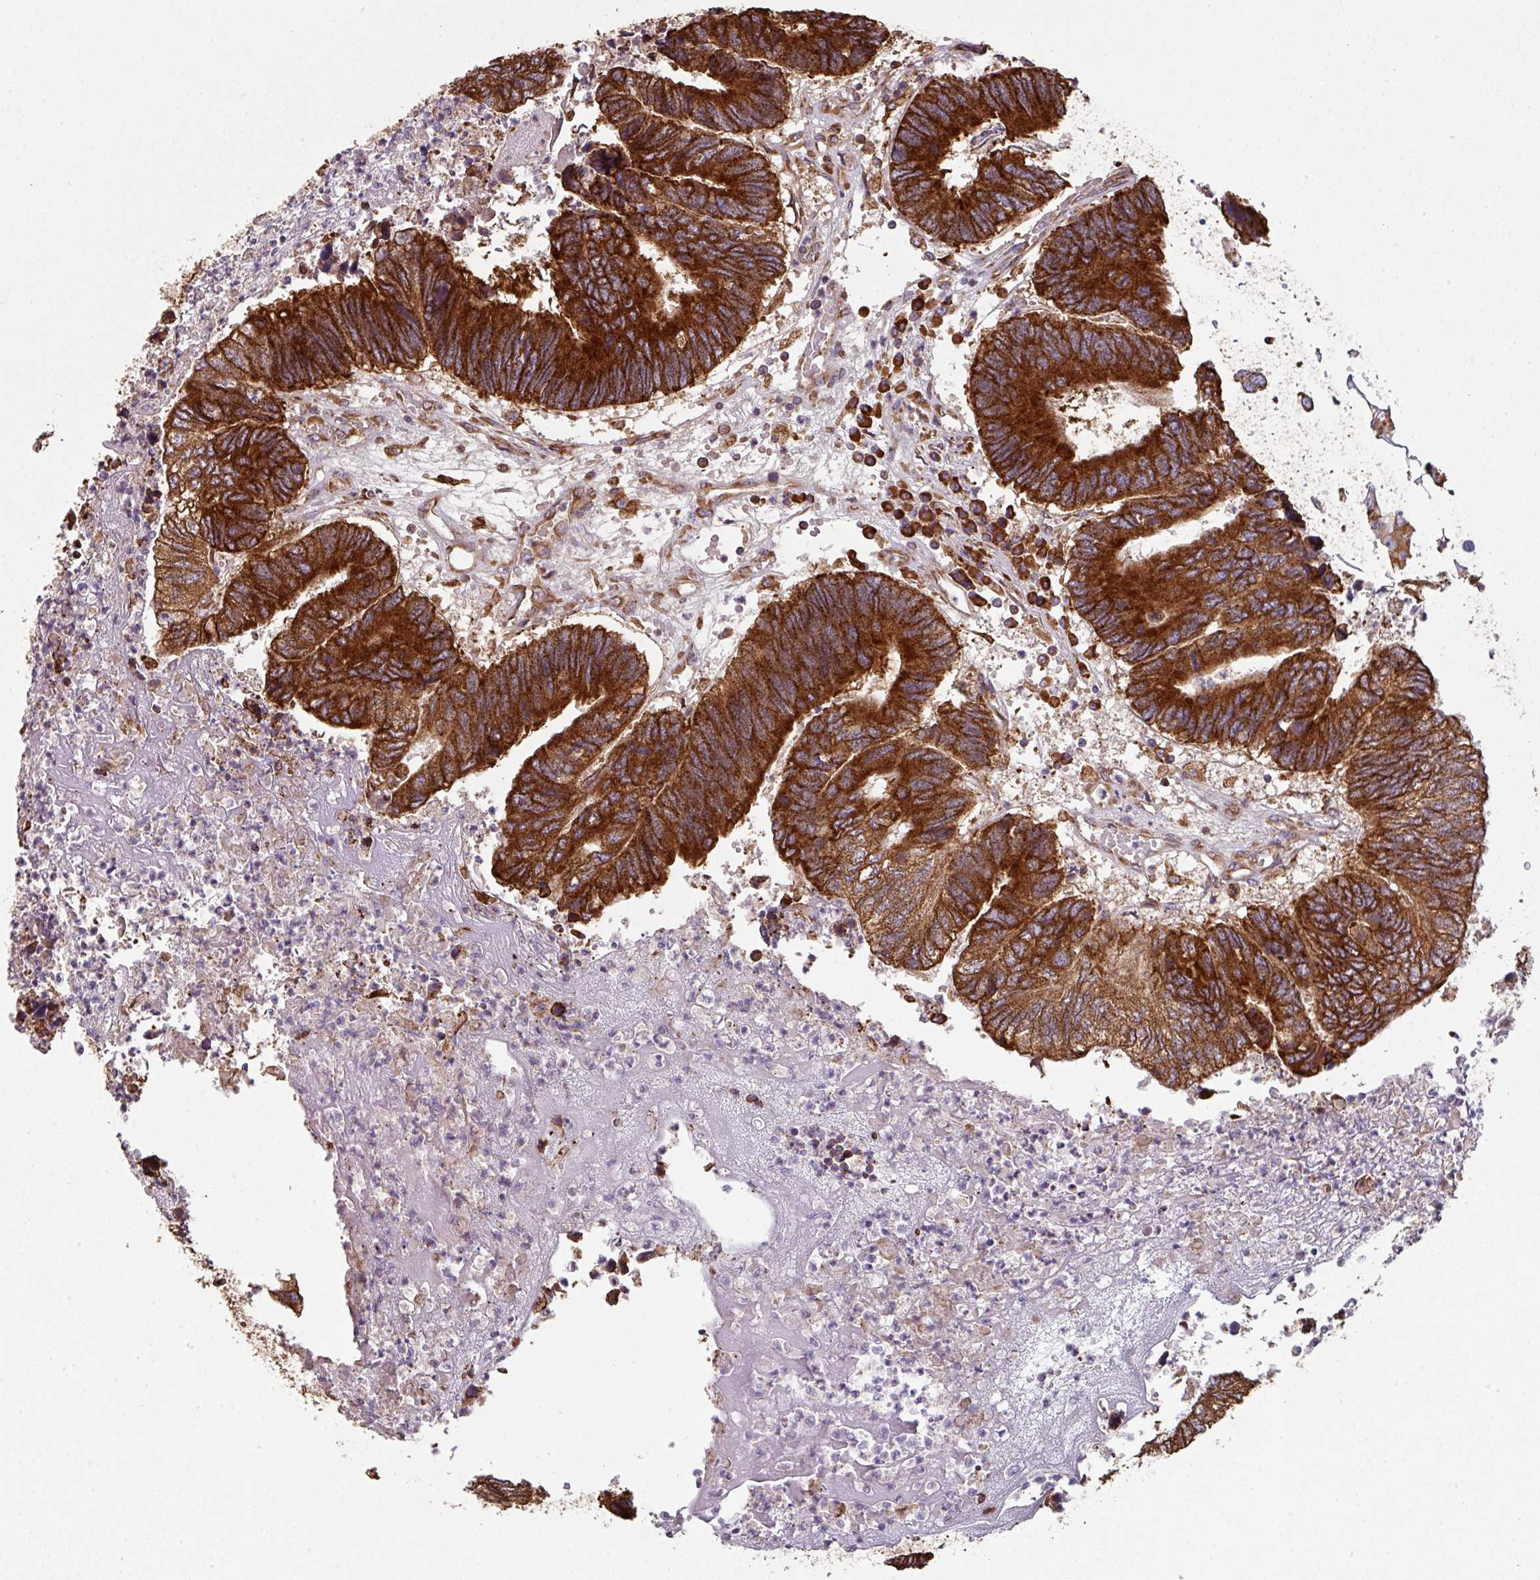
{"staining": {"intensity": "strong", "quantity": ">75%", "location": "cytoplasmic/membranous"}, "tissue": "colorectal cancer", "cell_type": "Tumor cells", "image_type": "cancer", "snomed": [{"axis": "morphology", "description": "Adenocarcinoma, NOS"}, {"axis": "topography", "description": "Colon"}], "caption": "Immunohistochemistry of colorectal cancer exhibits high levels of strong cytoplasmic/membranous expression in approximately >75% of tumor cells.", "gene": "FAT4", "patient": {"sex": "female", "age": 67}}